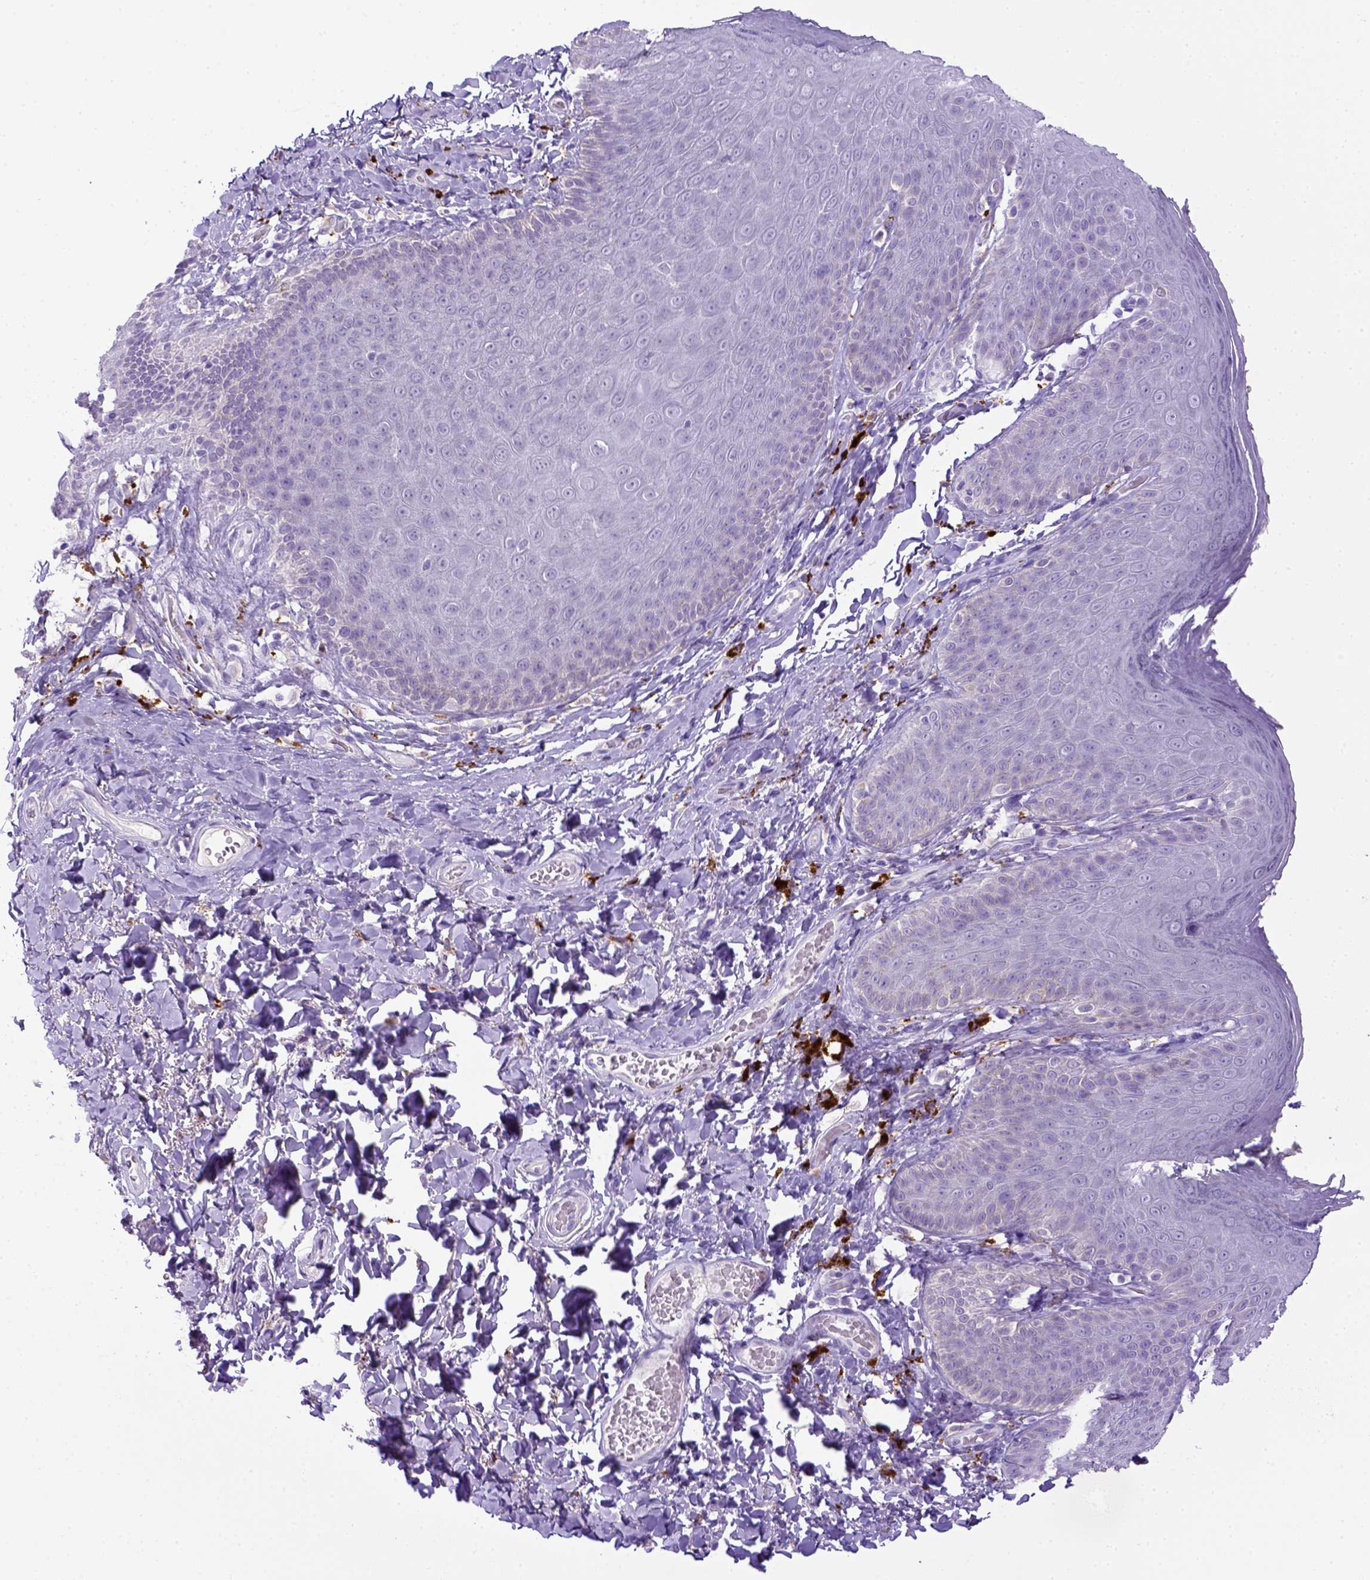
{"staining": {"intensity": "negative", "quantity": "none", "location": "none"}, "tissue": "skin", "cell_type": "Epidermal cells", "image_type": "normal", "snomed": [{"axis": "morphology", "description": "Normal tissue, NOS"}, {"axis": "topography", "description": "Anal"}], "caption": "A high-resolution image shows immunohistochemistry staining of unremarkable skin, which shows no significant expression in epidermal cells.", "gene": "CD68", "patient": {"sex": "male", "age": 53}}